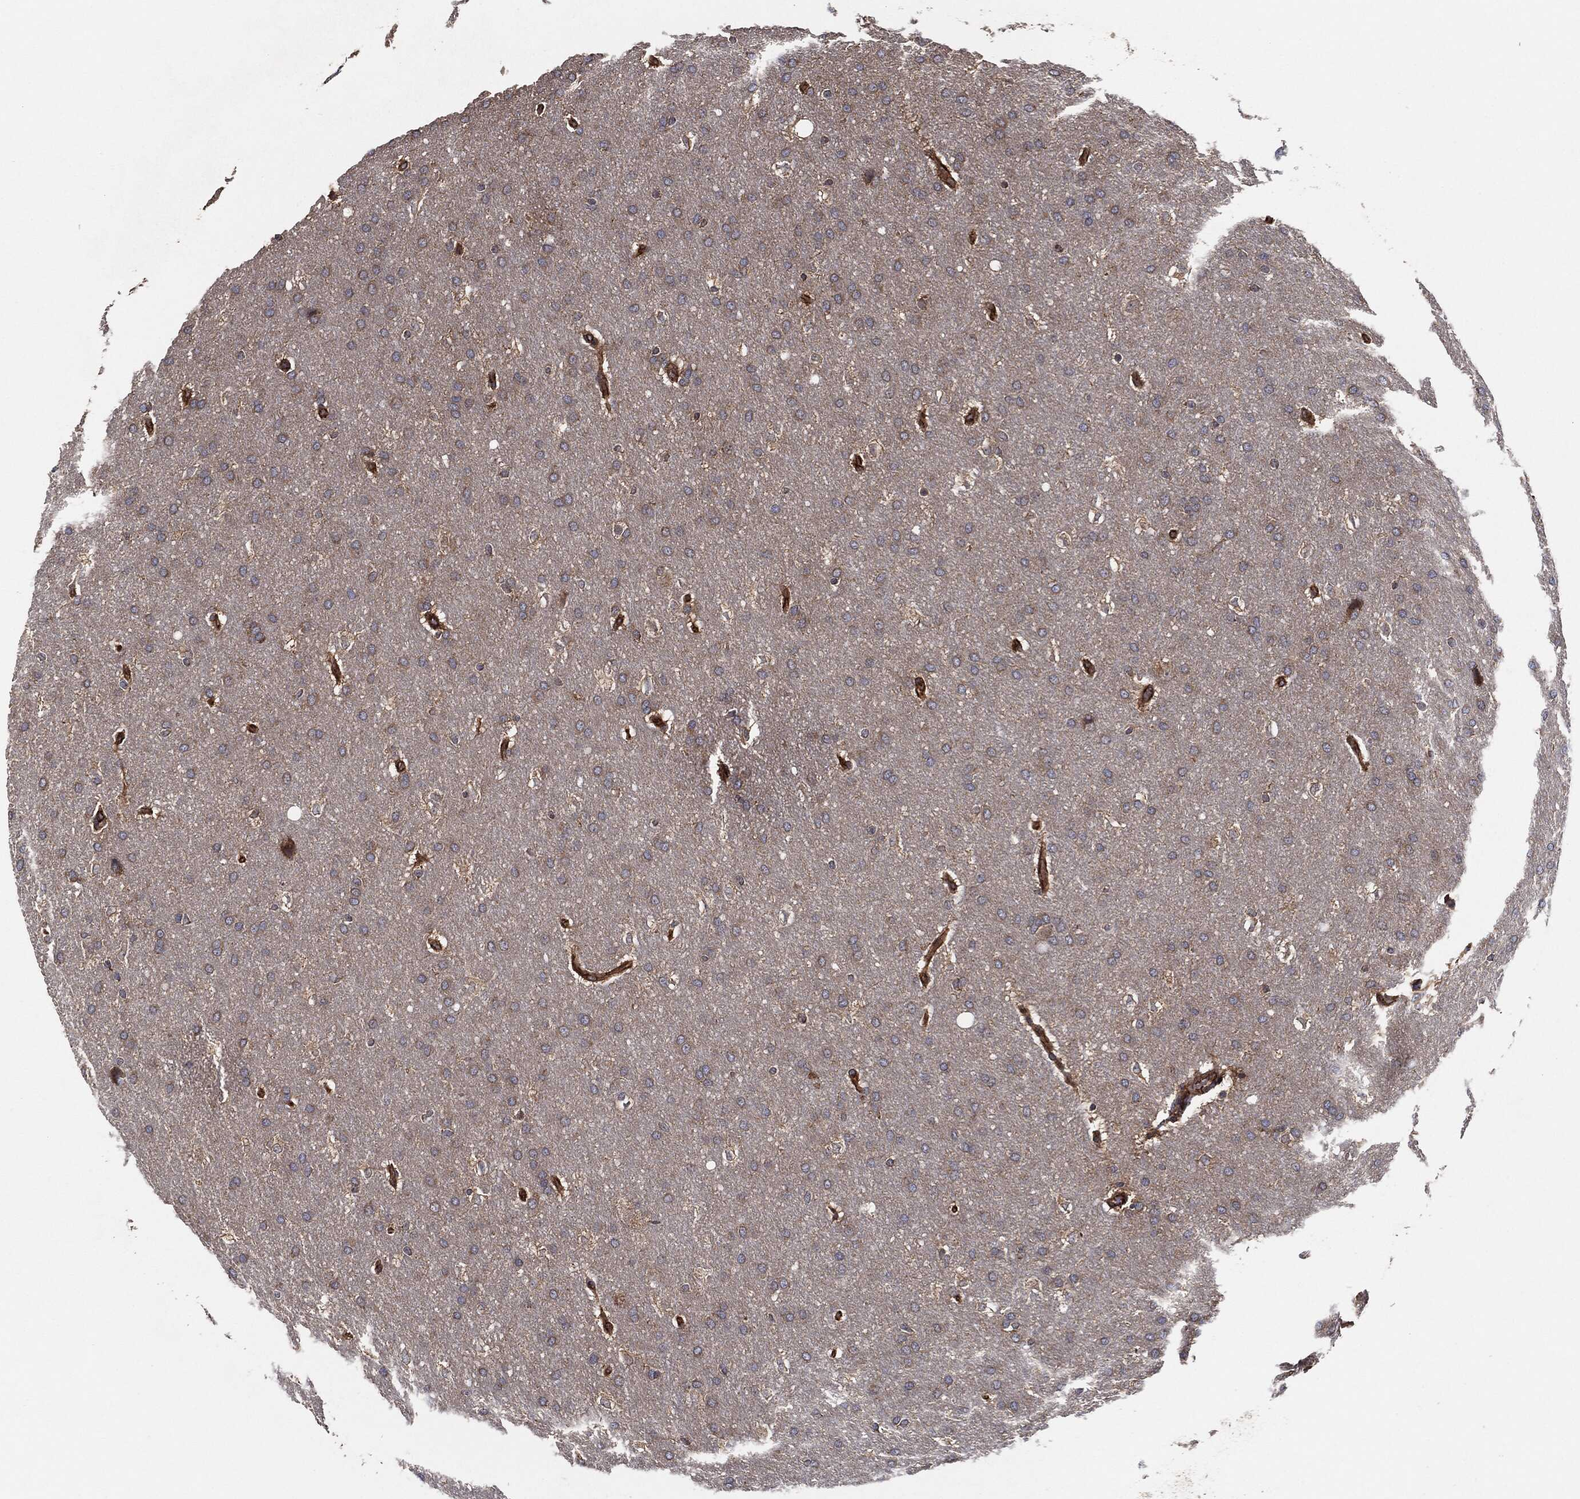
{"staining": {"intensity": "moderate", "quantity": "25%-75%", "location": "cytoplasmic/membranous"}, "tissue": "glioma", "cell_type": "Tumor cells", "image_type": "cancer", "snomed": [{"axis": "morphology", "description": "Glioma, malignant, Low grade"}, {"axis": "topography", "description": "Brain"}], "caption": "An immunohistochemistry image of tumor tissue is shown. Protein staining in brown shows moderate cytoplasmic/membranous positivity in malignant glioma (low-grade) within tumor cells. (IHC, brightfield microscopy, high magnification).", "gene": "CTNNA1", "patient": {"sex": "female", "age": 37}}